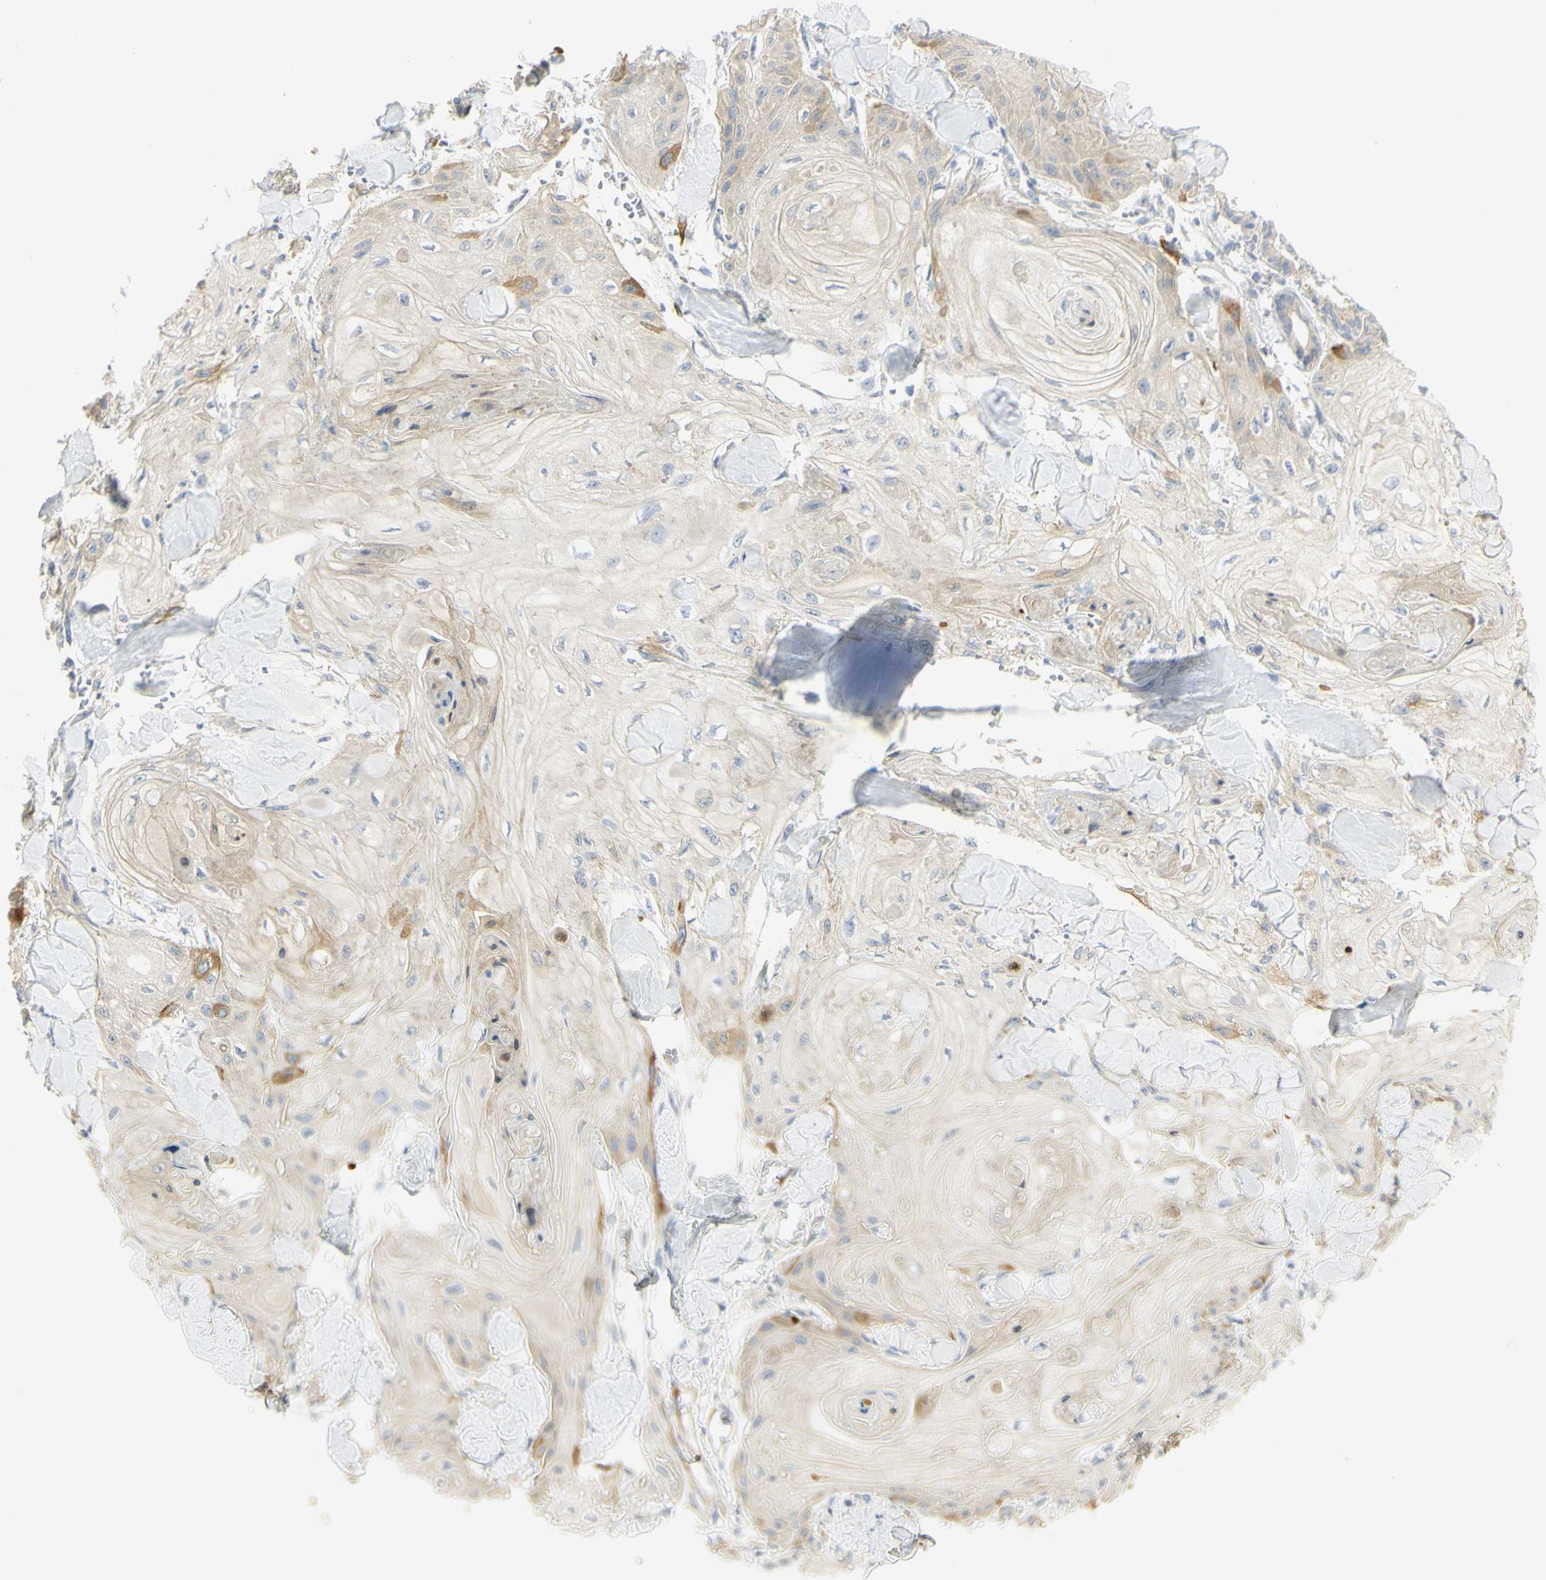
{"staining": {"intensity": "moderate", "quantity": "<25%", "location": "cytoplasmic/membranous"}, "tissue": "skin cancer", "cell_type": "Tumor cells", "image_type": "cancer", "snomed": [{"axis": "morphology", "description": "Squamous cell carcinoma, NOS"}, {"axis": "topography", "description": "Skin"}], "caption": "Moderate cytoplasmic/membranous staining is present in approximately <25% of tumor cells in squamous cell carcinoma (skin). The protein of interest is shown in brown color, while the nuclei are stained blue.", "gene": "KIF11", "patient": {"sex": "male", "age": 74}}